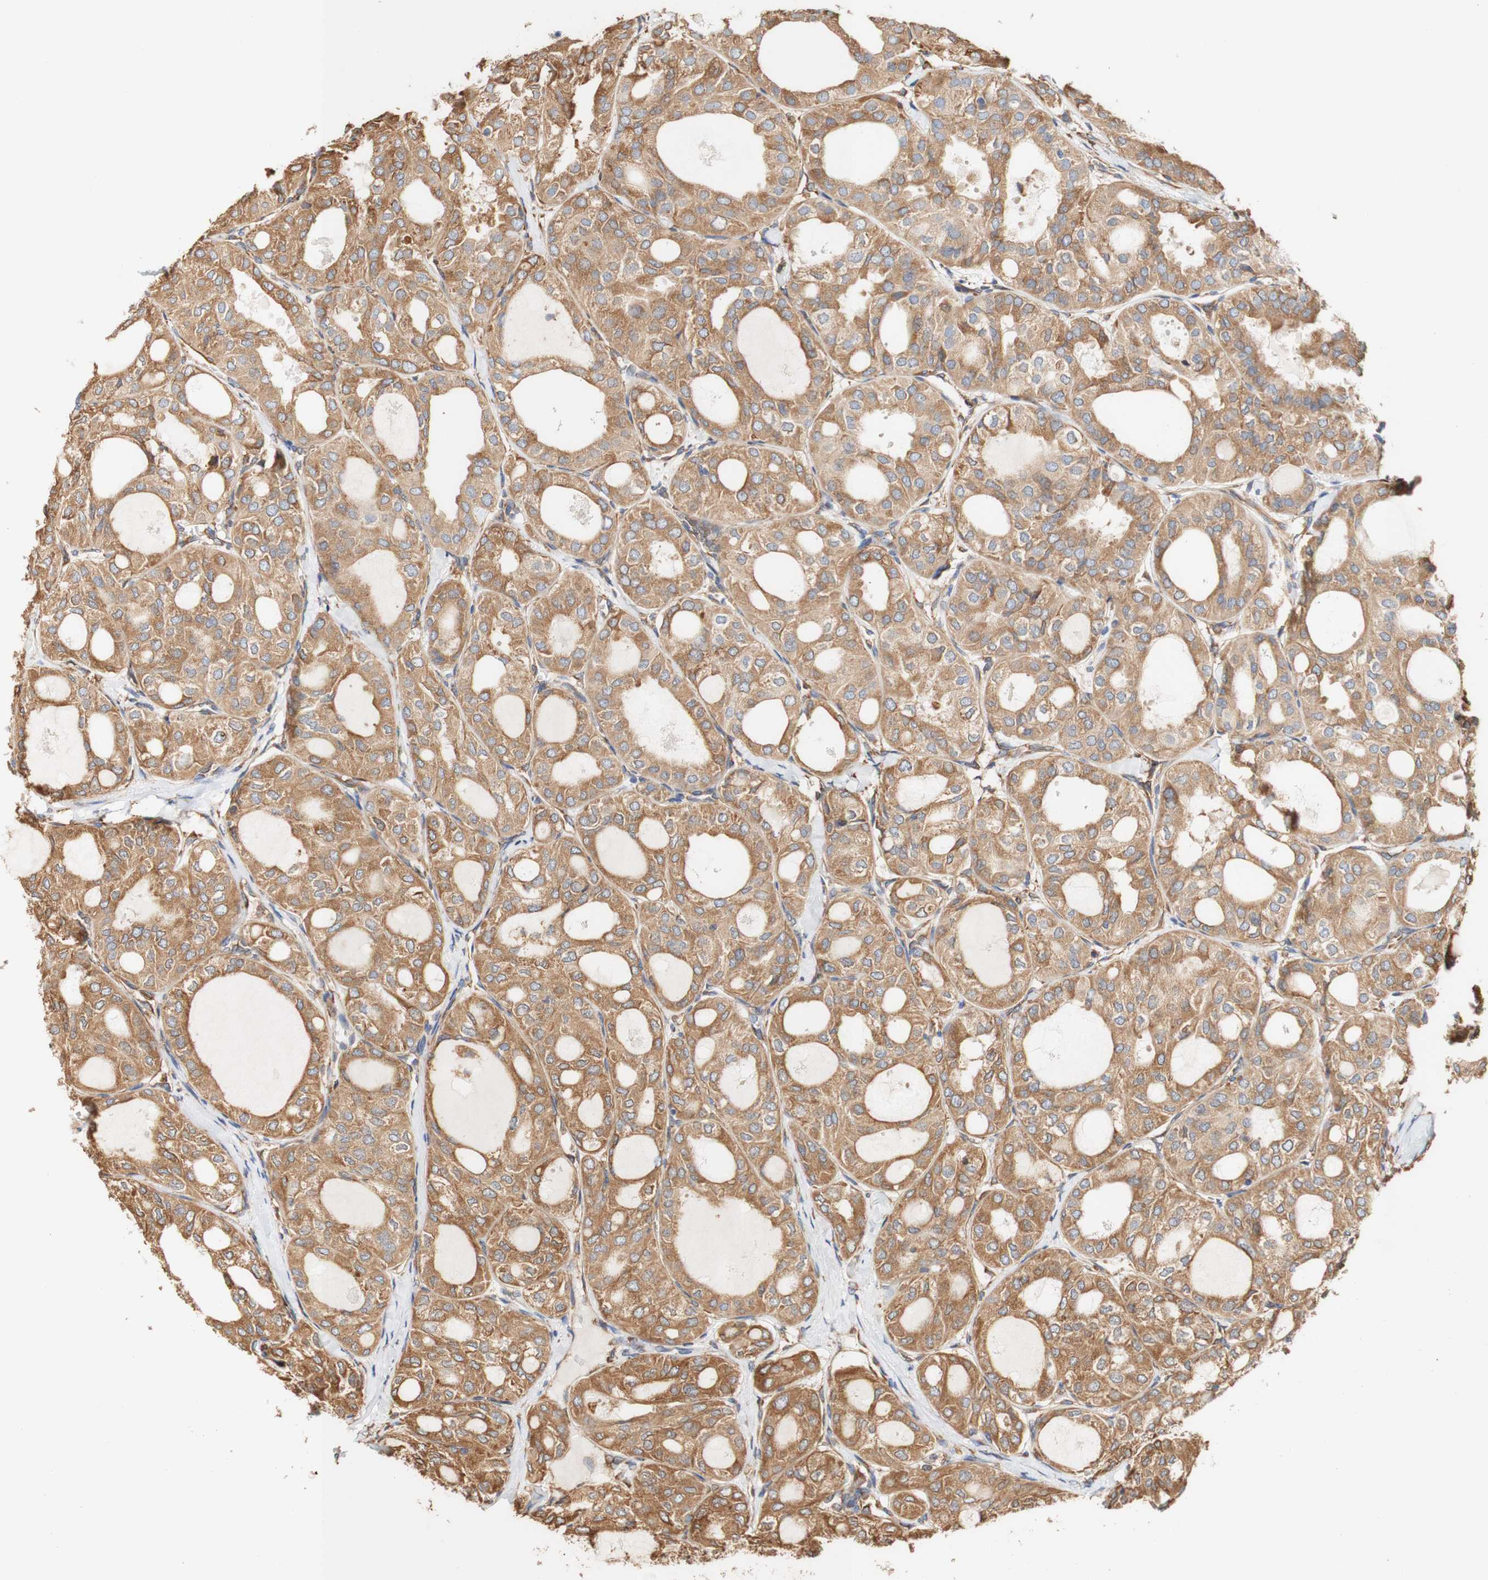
{"staining": {"intensity": "moderate", "quantity": ">75%", "location": "cytoplasmic/membranous"}, "tissue": "thyroid cancer", "cell_type": "Tumor cells", "image_type": "cancer", "snomed": [{"axis": "morphology", "description": "Follicular adenoma carcinoma, NOS"}, {"axis": "topography", "description": "Thyroid gland"}], "caption": "Immunohistochemistry (IHC) of human thyroid cancer (follicular adenoma carcinoma) shows medium levels of moderate cytoplasmic/membranous staining in approximately >75% of tumor cells. (DAB (3,3'-diaminobenzidine) IHC with brightfield microscopy, high magnification).", "gene": "EIF2AK4", "patient": {"sex": "male", "age": 75}}